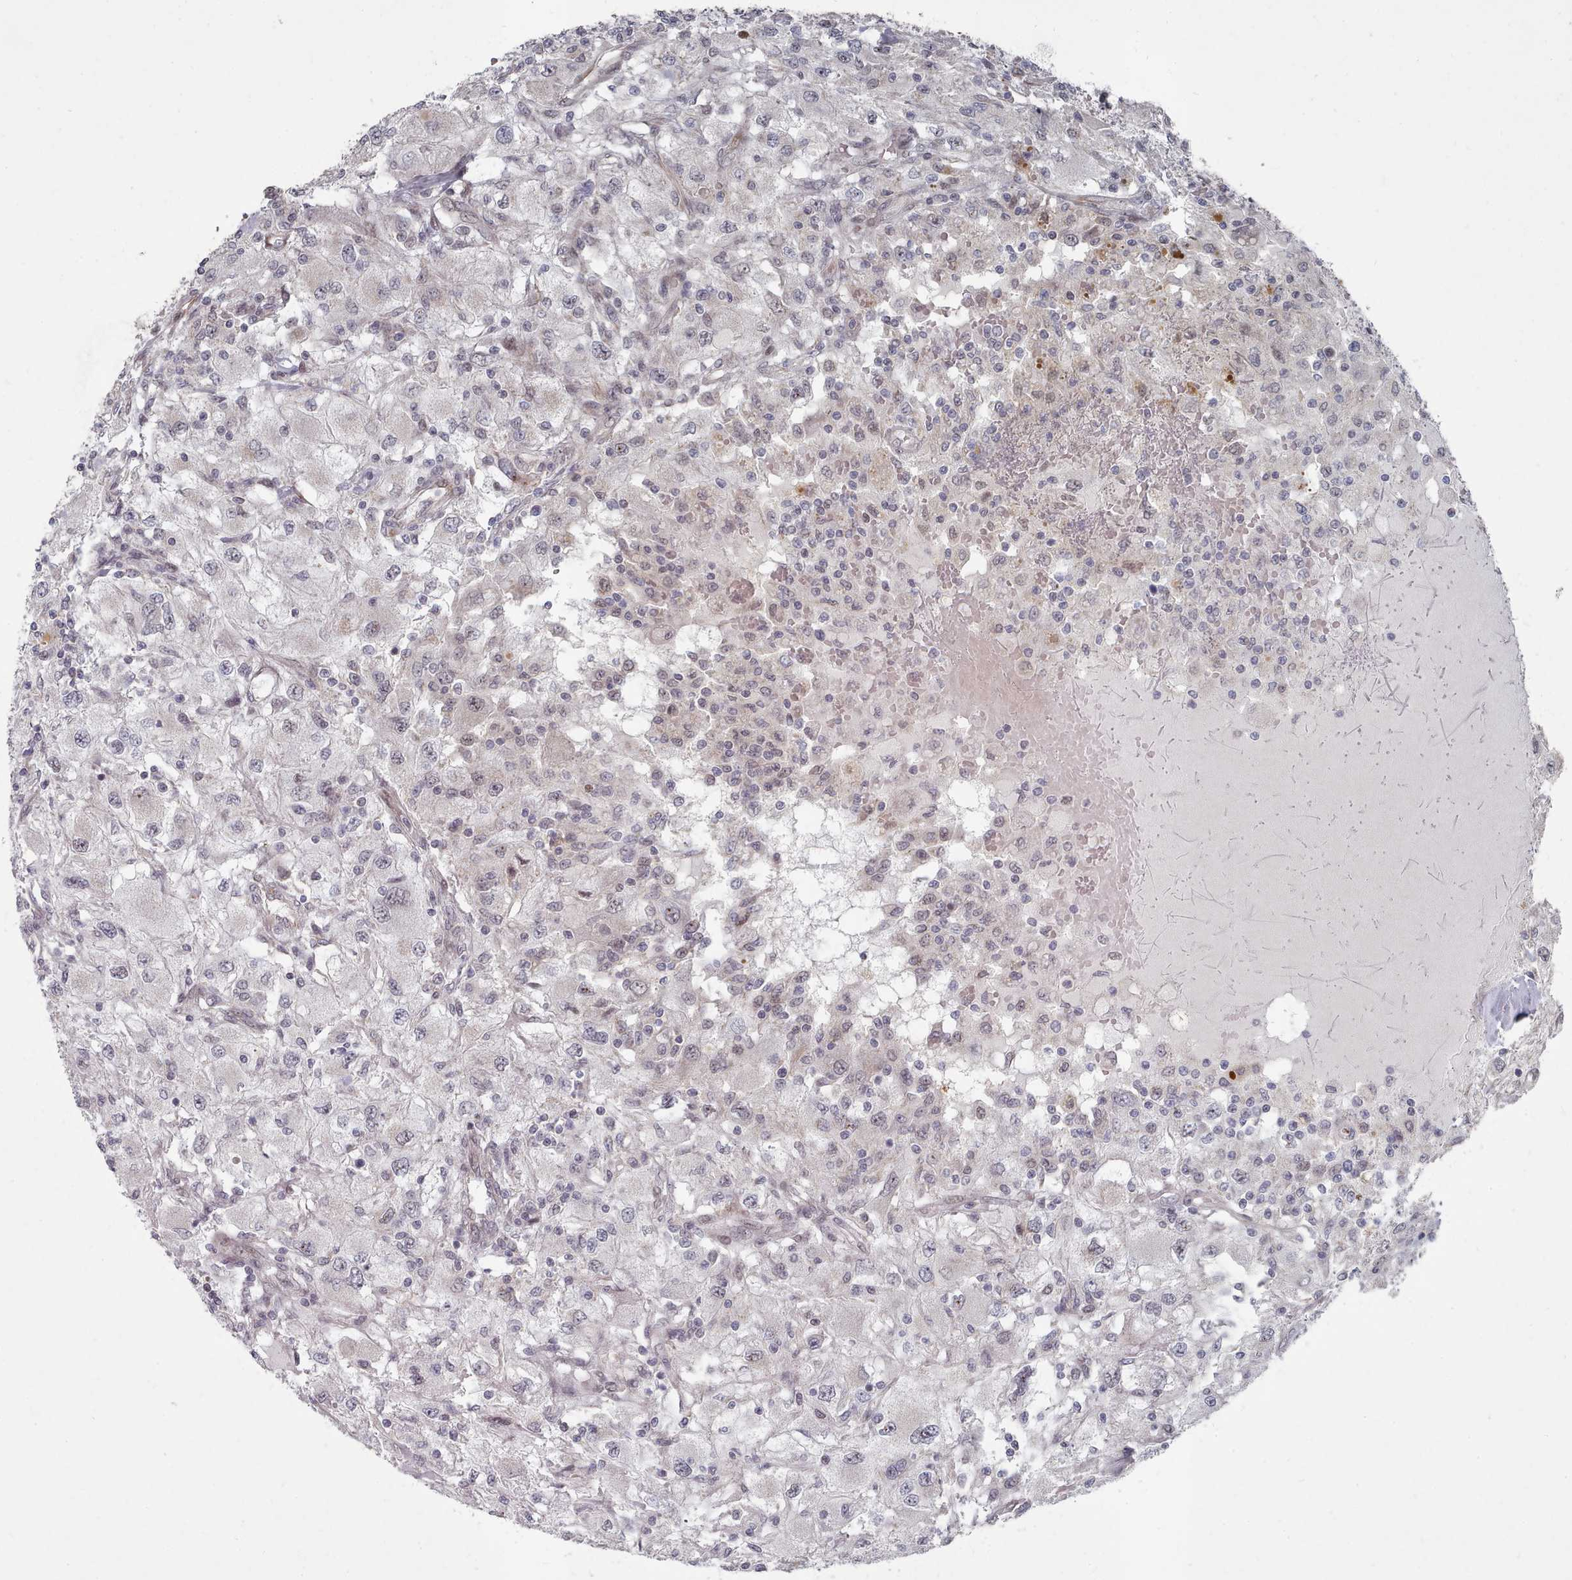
{"staining": {"intensity": "negative", "quantity": "none", "location": "none"}, "tissue": "renal cancer", "cell_type": "Tumor cells", "image_type": "cancer", "snomed": [{"axis": "morphology", "description": "Adenocarcinoma, NOS"}, {"axis": "topography", "description": "Kidney"}], "caption": "Protein analysis of renal cancer shows no significant expression in tumor cells.", "gene": "CPSF4", "patient": {"sex": "female", "age": 67}}